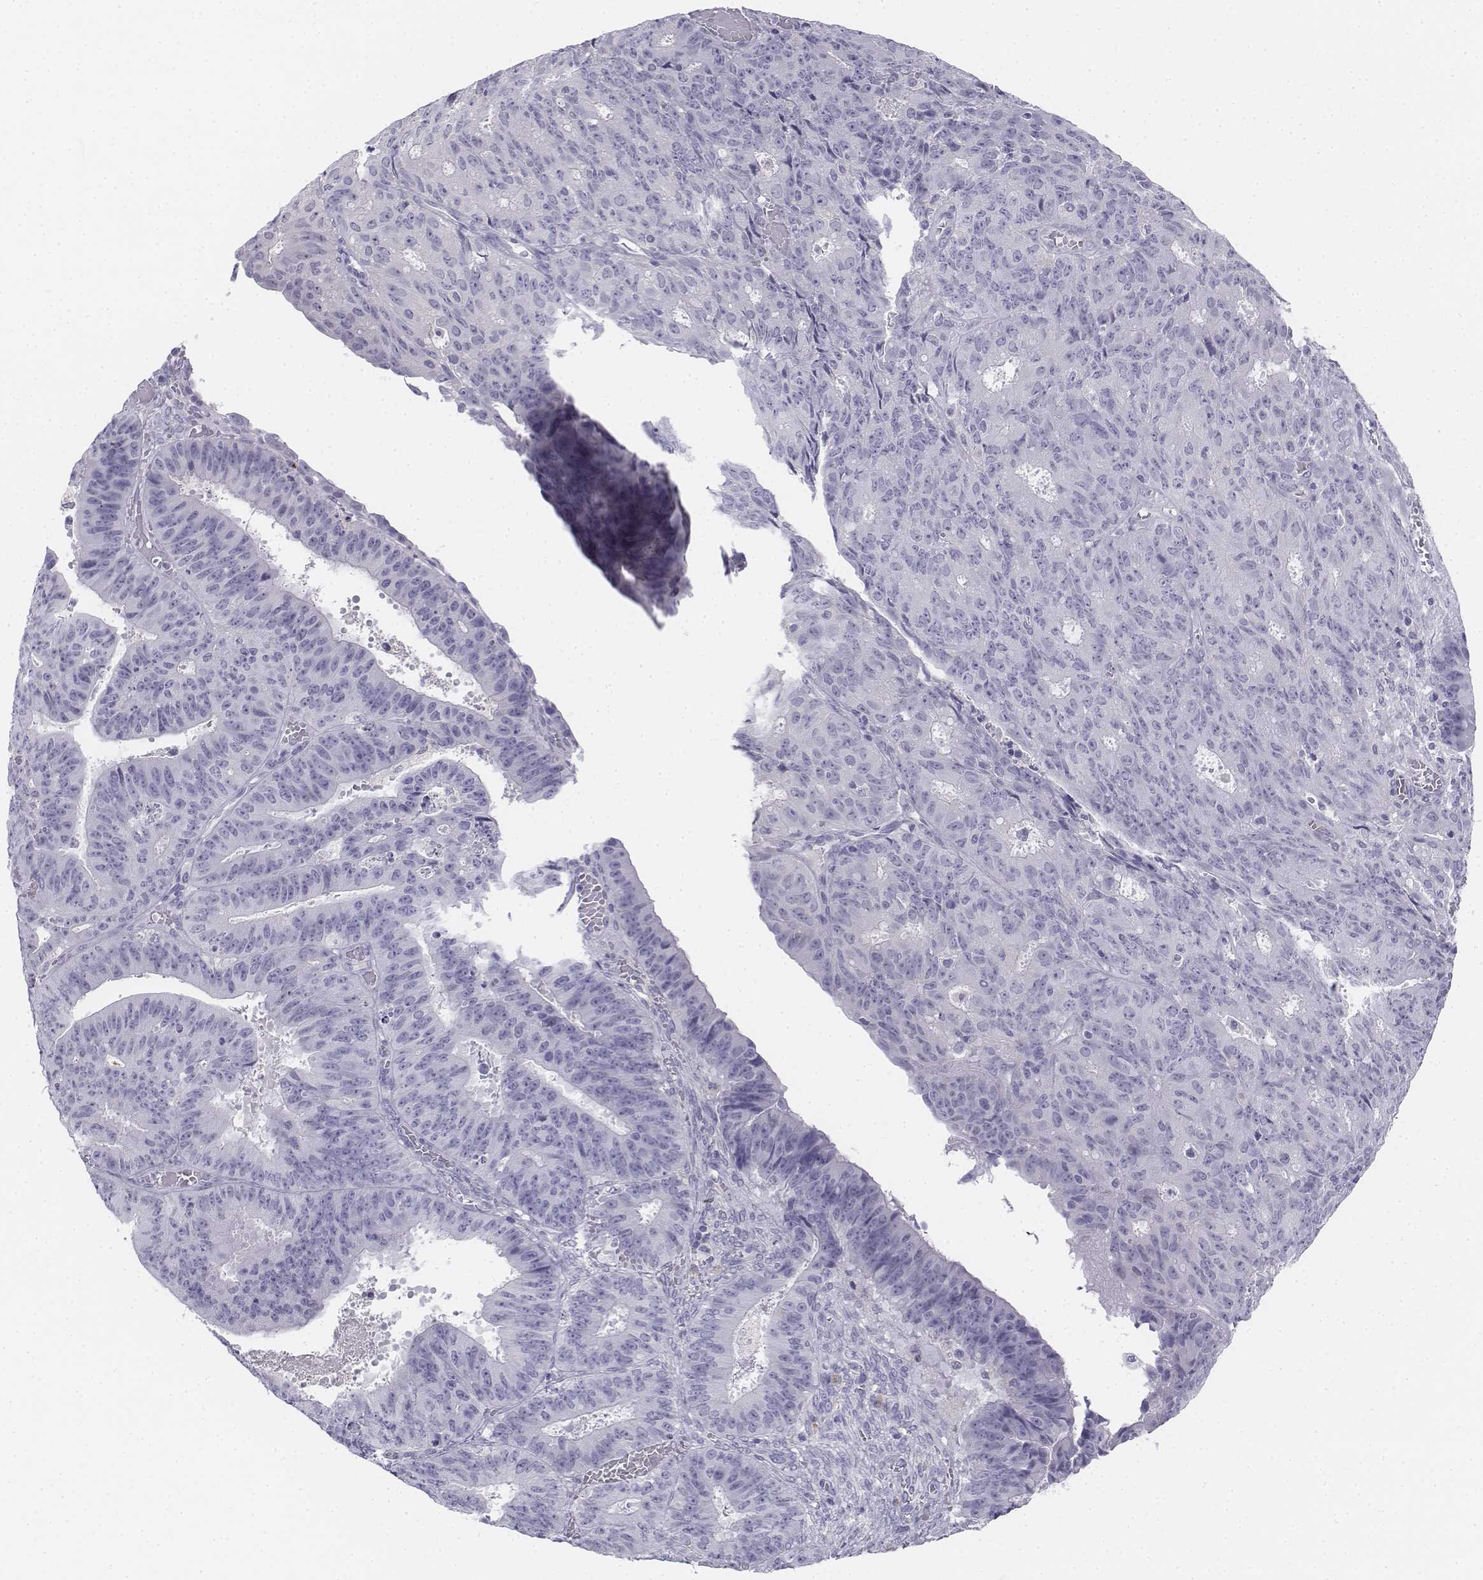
{"staining": {"intensity": "negative", "quantity": "none", "location": "none"}, "tissue": "ovarian cancer", "cell_type": "Tumor cells", "image_type": "cancer", "snomed": [{"axis": "morphology", "description": "Carcinoma, endometroid"}, {"axis": "topography", "description": "Ovary"}], "caption": "Immunohistochemical staining of ovarian endometroid carcinoma shows no significant positivity in tumor cells.", "gene": "TH", "patient": {"sex": "female", "age": 42}}